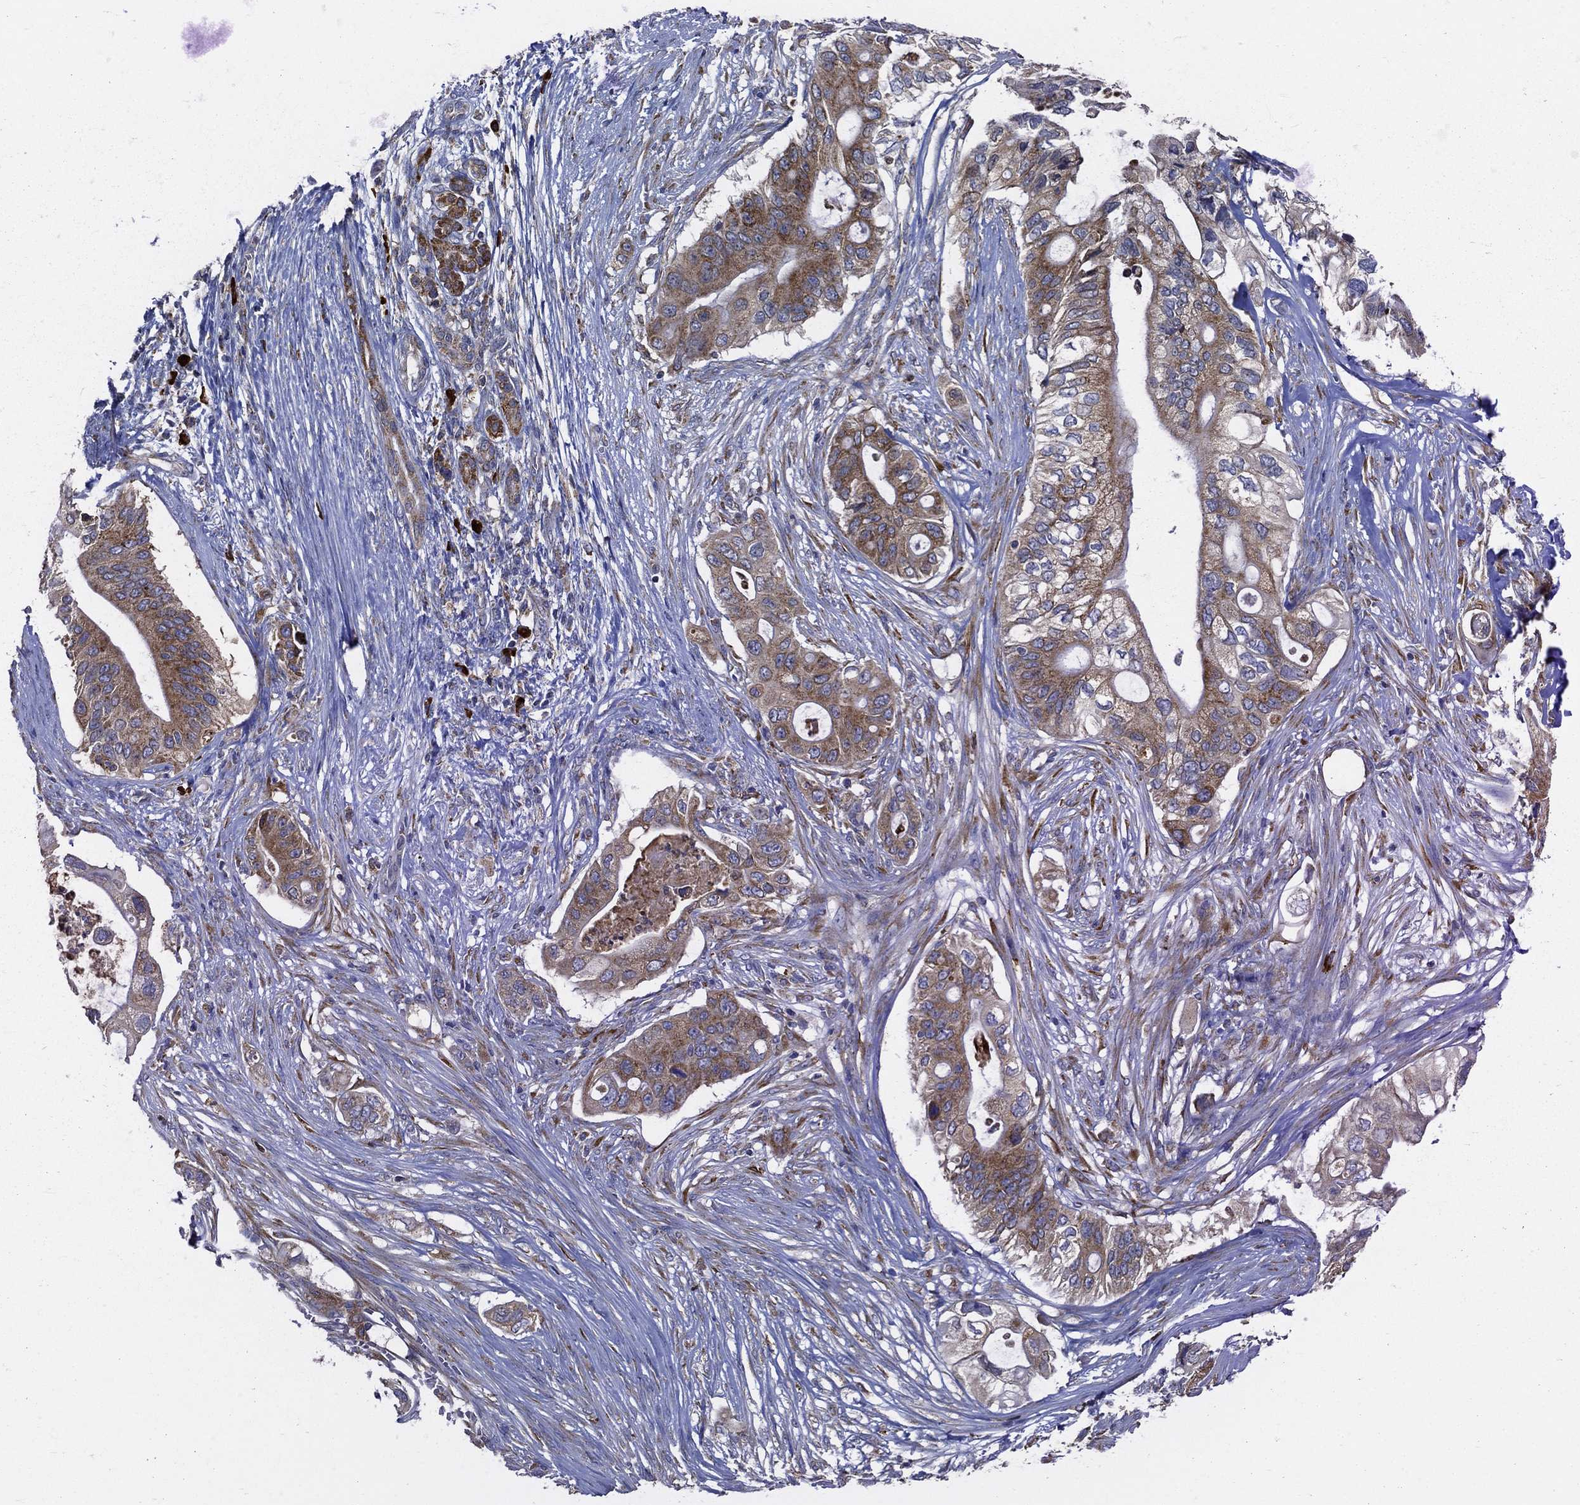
{"staining": {"intensity": "strong", "quantity": "25%-75%", "location": "cytoplasmic/membranous"}, "tissue": "pancreatic cancer", "cell_type": "Tumor cells", "image_type": "cancer", "snomed": [{"axis": "morphology", "description": "Adenocarcinoma, NOS"}, {"axis": "topography", "description": "Pancreas"}], "caption": "An immunohistochemistry micrograph of tumor tissue is shown. Protein staining in brown labels strong cytoplasmic/membranous positivity in pancreatic adenocarcinoma within tumor cells.", "gene": "PRDX4", "patient": {"sex": "female", "age": 72}}